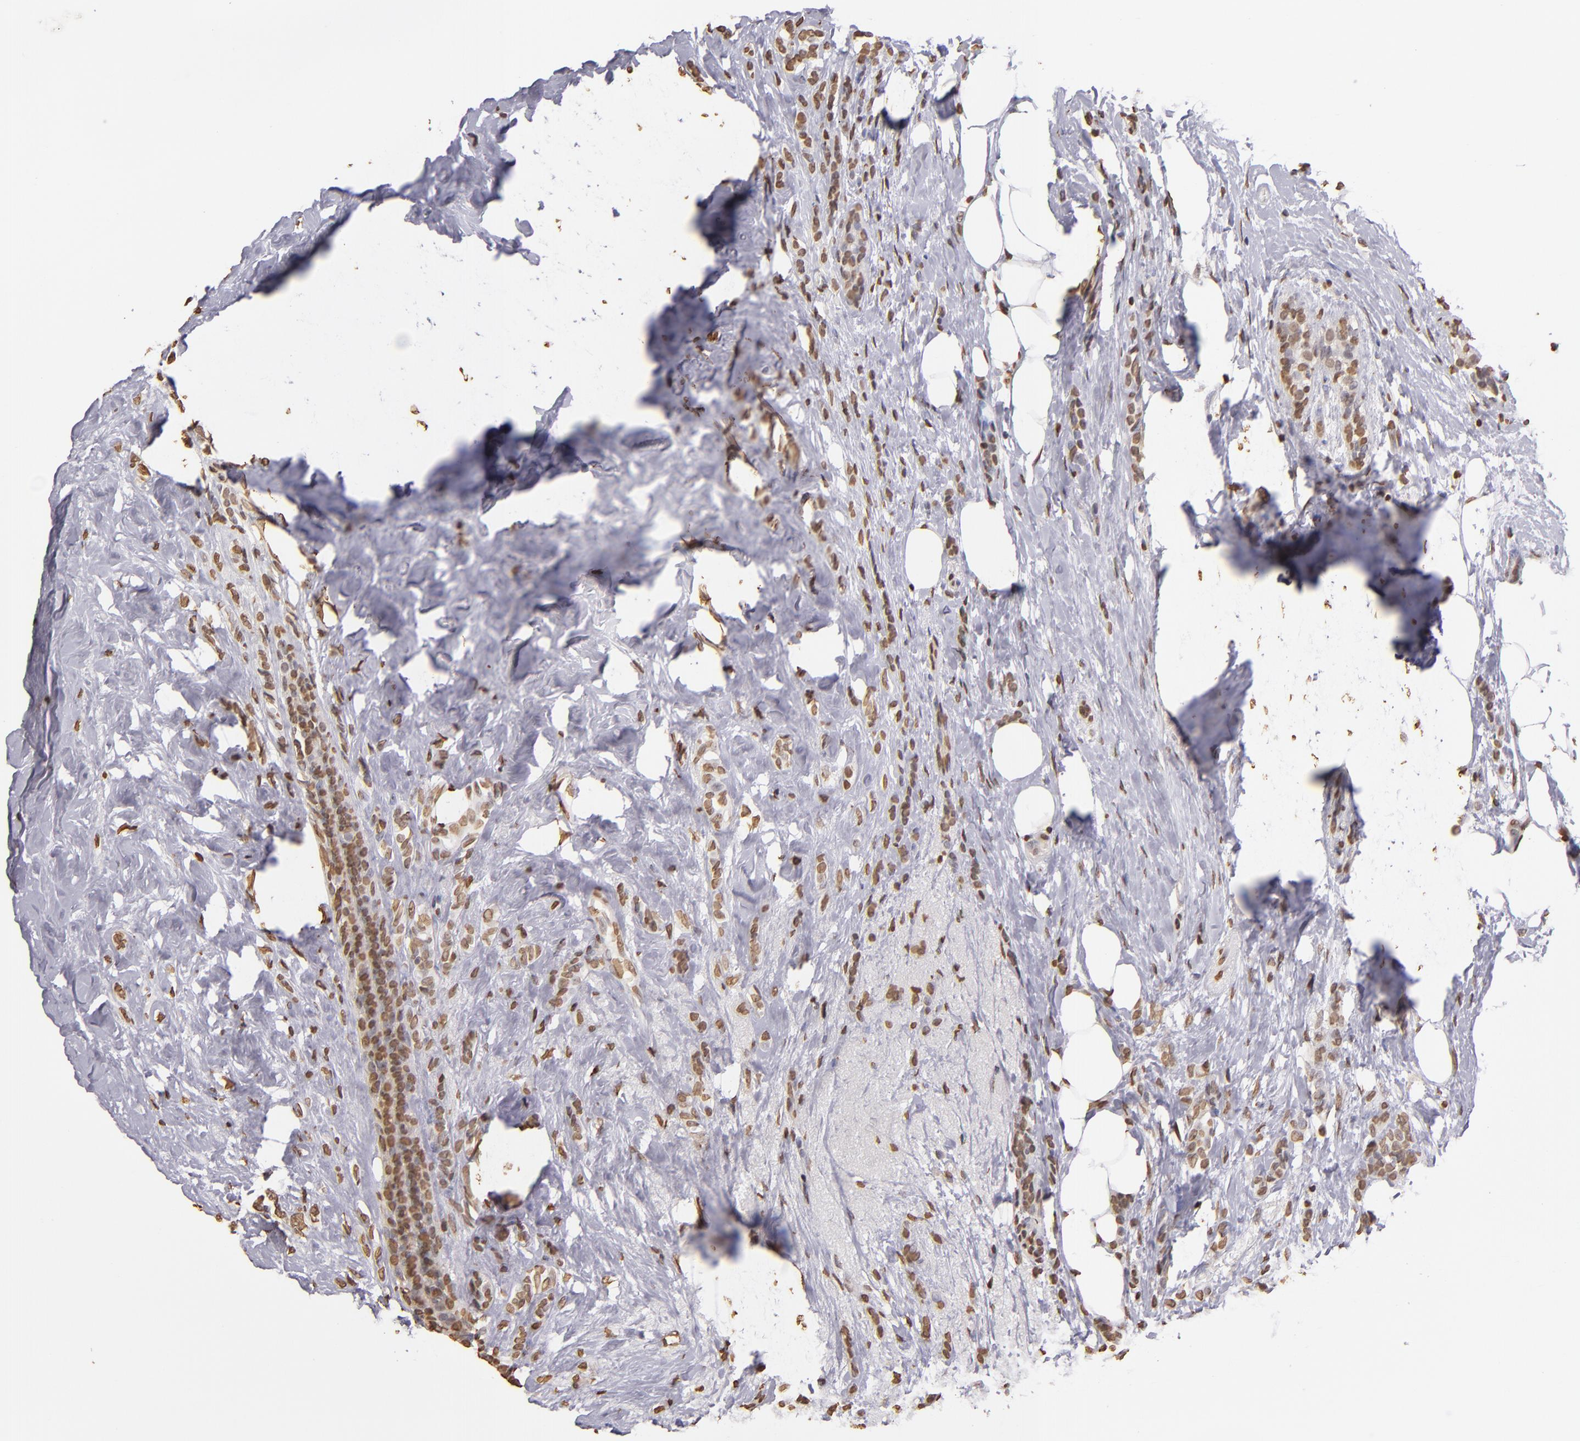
{"staining": {"intensity": "moderate", "quantity": ">75%", "location": "nuclear"}, "tissue": "breast cancer", "cell_type": "Tumor cells", "image_type": "cancer", "snomed": [{"axis": "morphology", "description": "Lobular carcinoma"}, {"axis": "topography", "description": "Breast"}], "caption": "Immunohistochemical staining of breast cancer demonstrates moderate nuclear protein staining in about >75% of tumor cells.", "gene": "LBX1", "patient": {"sex": "female", "age": 56}}